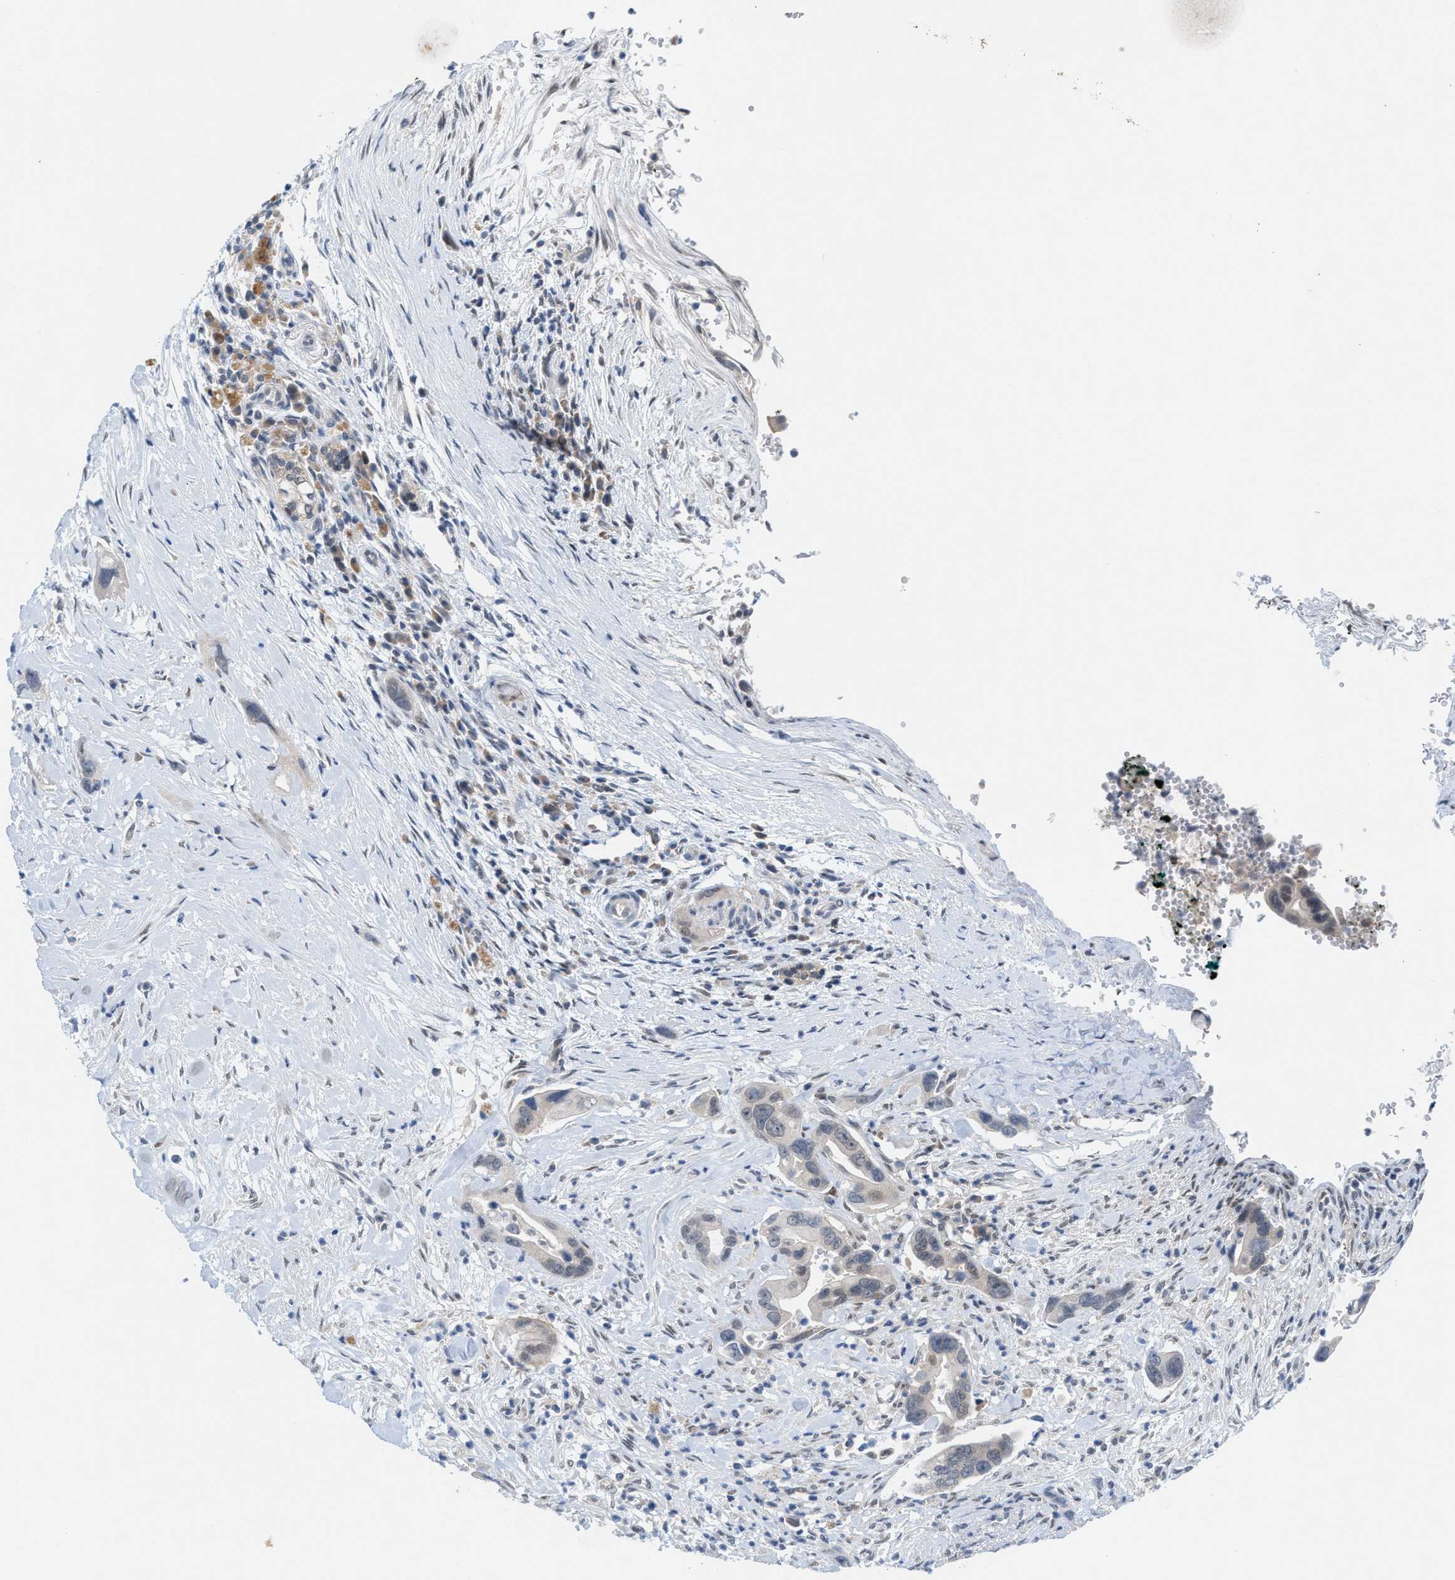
{"staining": {"intensity": "weak", "quantity": "<25%", "location": "nuclear"}, "tissue": "pancreatic cancer", "cell_type": "Tumor cells", "image_type": "cancer", "snomed": [{"axis": "morphology", "description": "Adenocarcinoma, NOS"}, {"axis": "topography", "description": "Pancreas"}], "caption": "Tumor cells are negative for protein expression in human adenocarcinoma (pancreatic).", "gene": "WIPI2", "patient": {"sex": "female", "age": 70}}